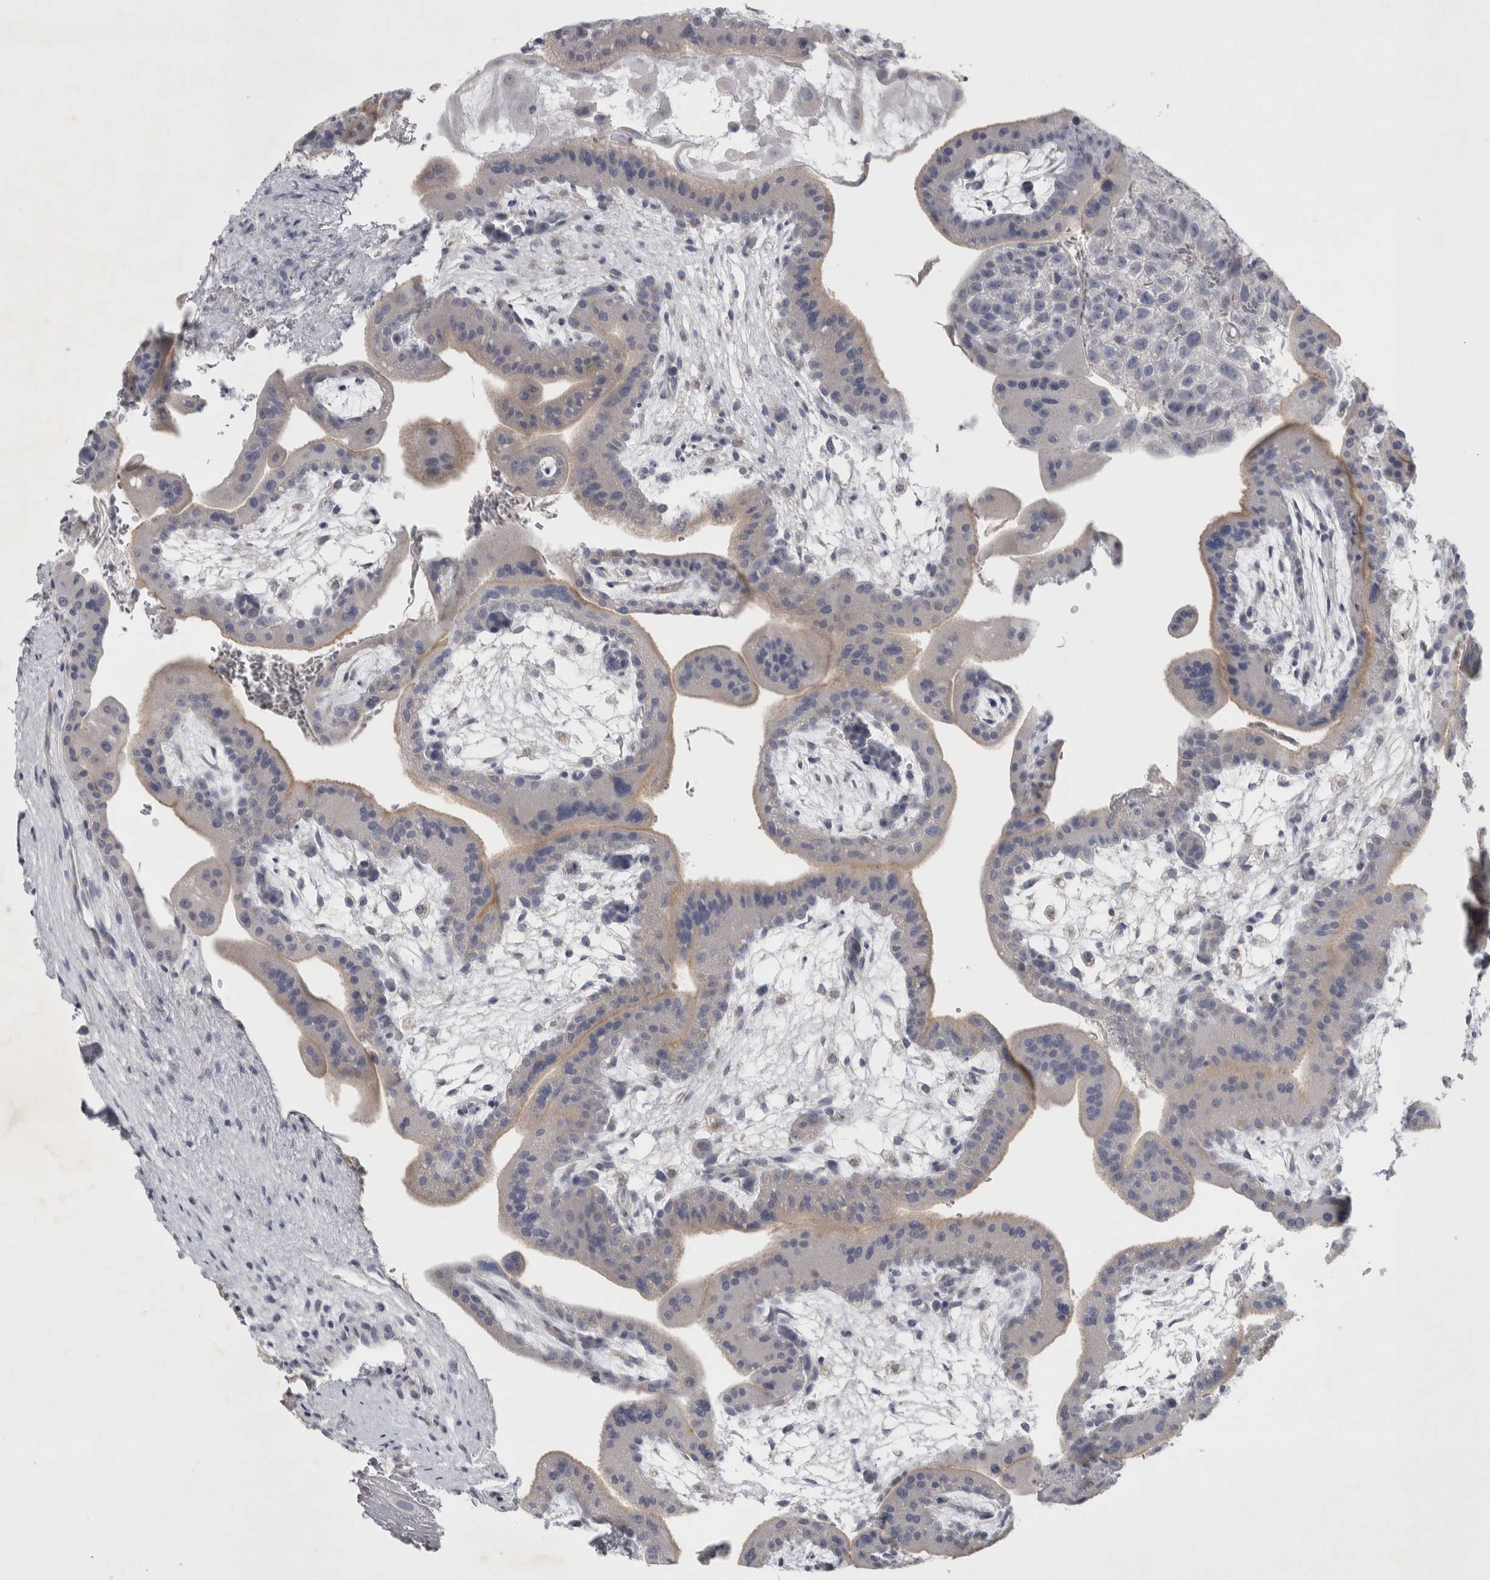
{"staining": {"intensity": "moderate", "quantity": "<25%", "location": "cytoplasmic/membranous"}, "tissue": "placenta", "cell_type": "Decidual cells", "image_type": "normal", "snomed": [{"axis": "morphology", "description": "Normal tissue, NOS"}, {"axis": "topography", "description": "Placenta"}], "caption": "A photomicrograph of human placenta stained for a protein demonstrates moderate cytoplasmic/membranous brown staining in decidual cells. The staining was performed using DAB to visualize the protein expression in brown, while the nuclei were stained in blue with hematoxylin (Magnification: 20x).", "gene": "FXYD7", "patient": {"sex": "female", "age": 35}}